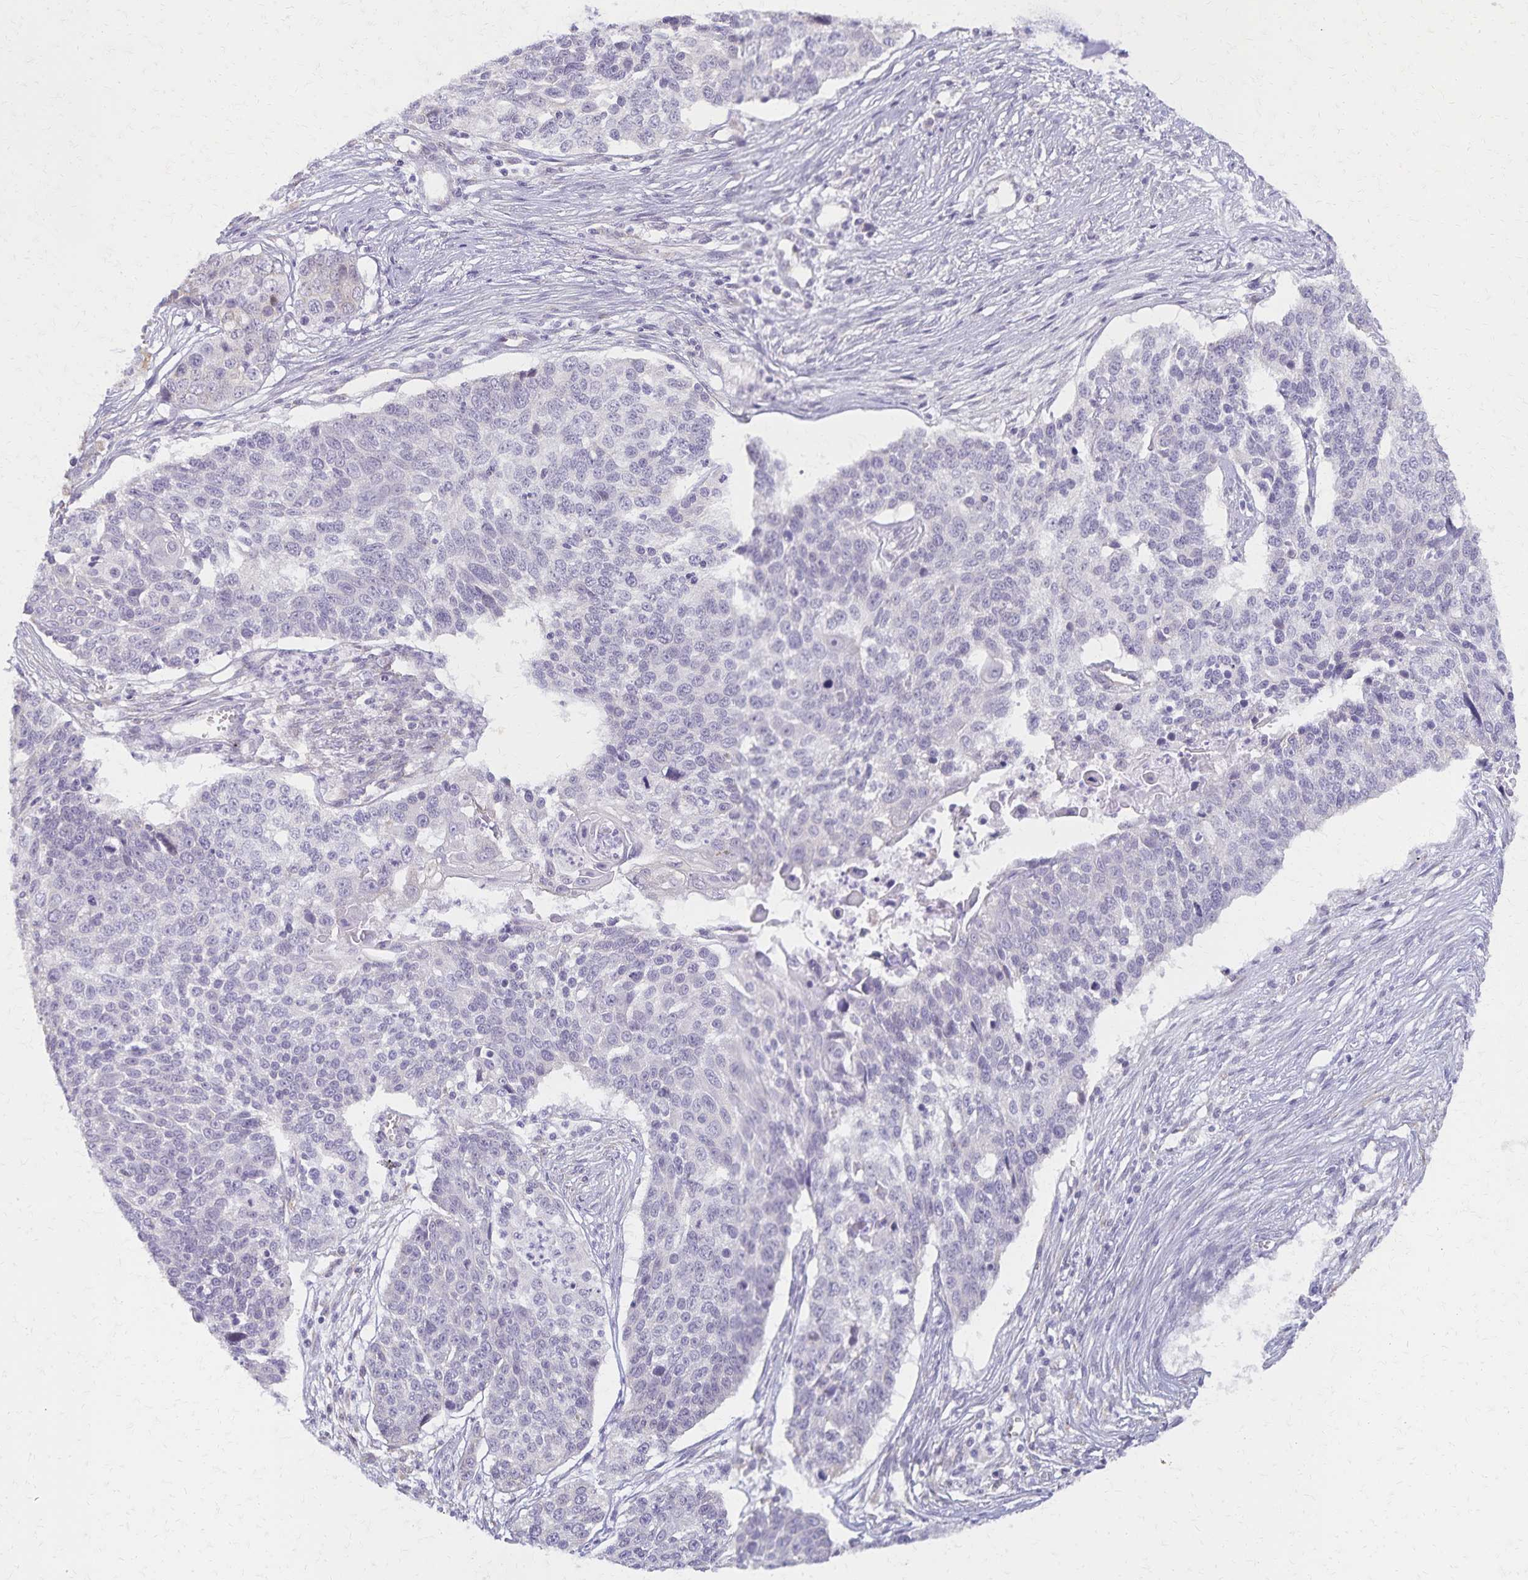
{"staining": {"intensity": "negative", "quantity": "none", "location": "none"}, "tissue": "lung cancer", "cell_type": "Tumor cells", "image_type": "cancer", "snomed": [{"axis": "morphology", "description": "Squamous cell carcinoma, NOS"}, {"axis": "morphology", "description": "Squamous cell carcinoma, metastatic, NOS"}, {"axis": "topography", "description": "Lung"}, {"axis": "topography", "description": "Pleura, NOS"}], "caption": "Immunohistochemistry (IHC) micrograph of human lung metastatic squamous cell carcinoma stained for a protein (brown), which shows no expression in tumor cells.", "gene": "KISS1", "patient": {"sex": "male", "age": 72}}